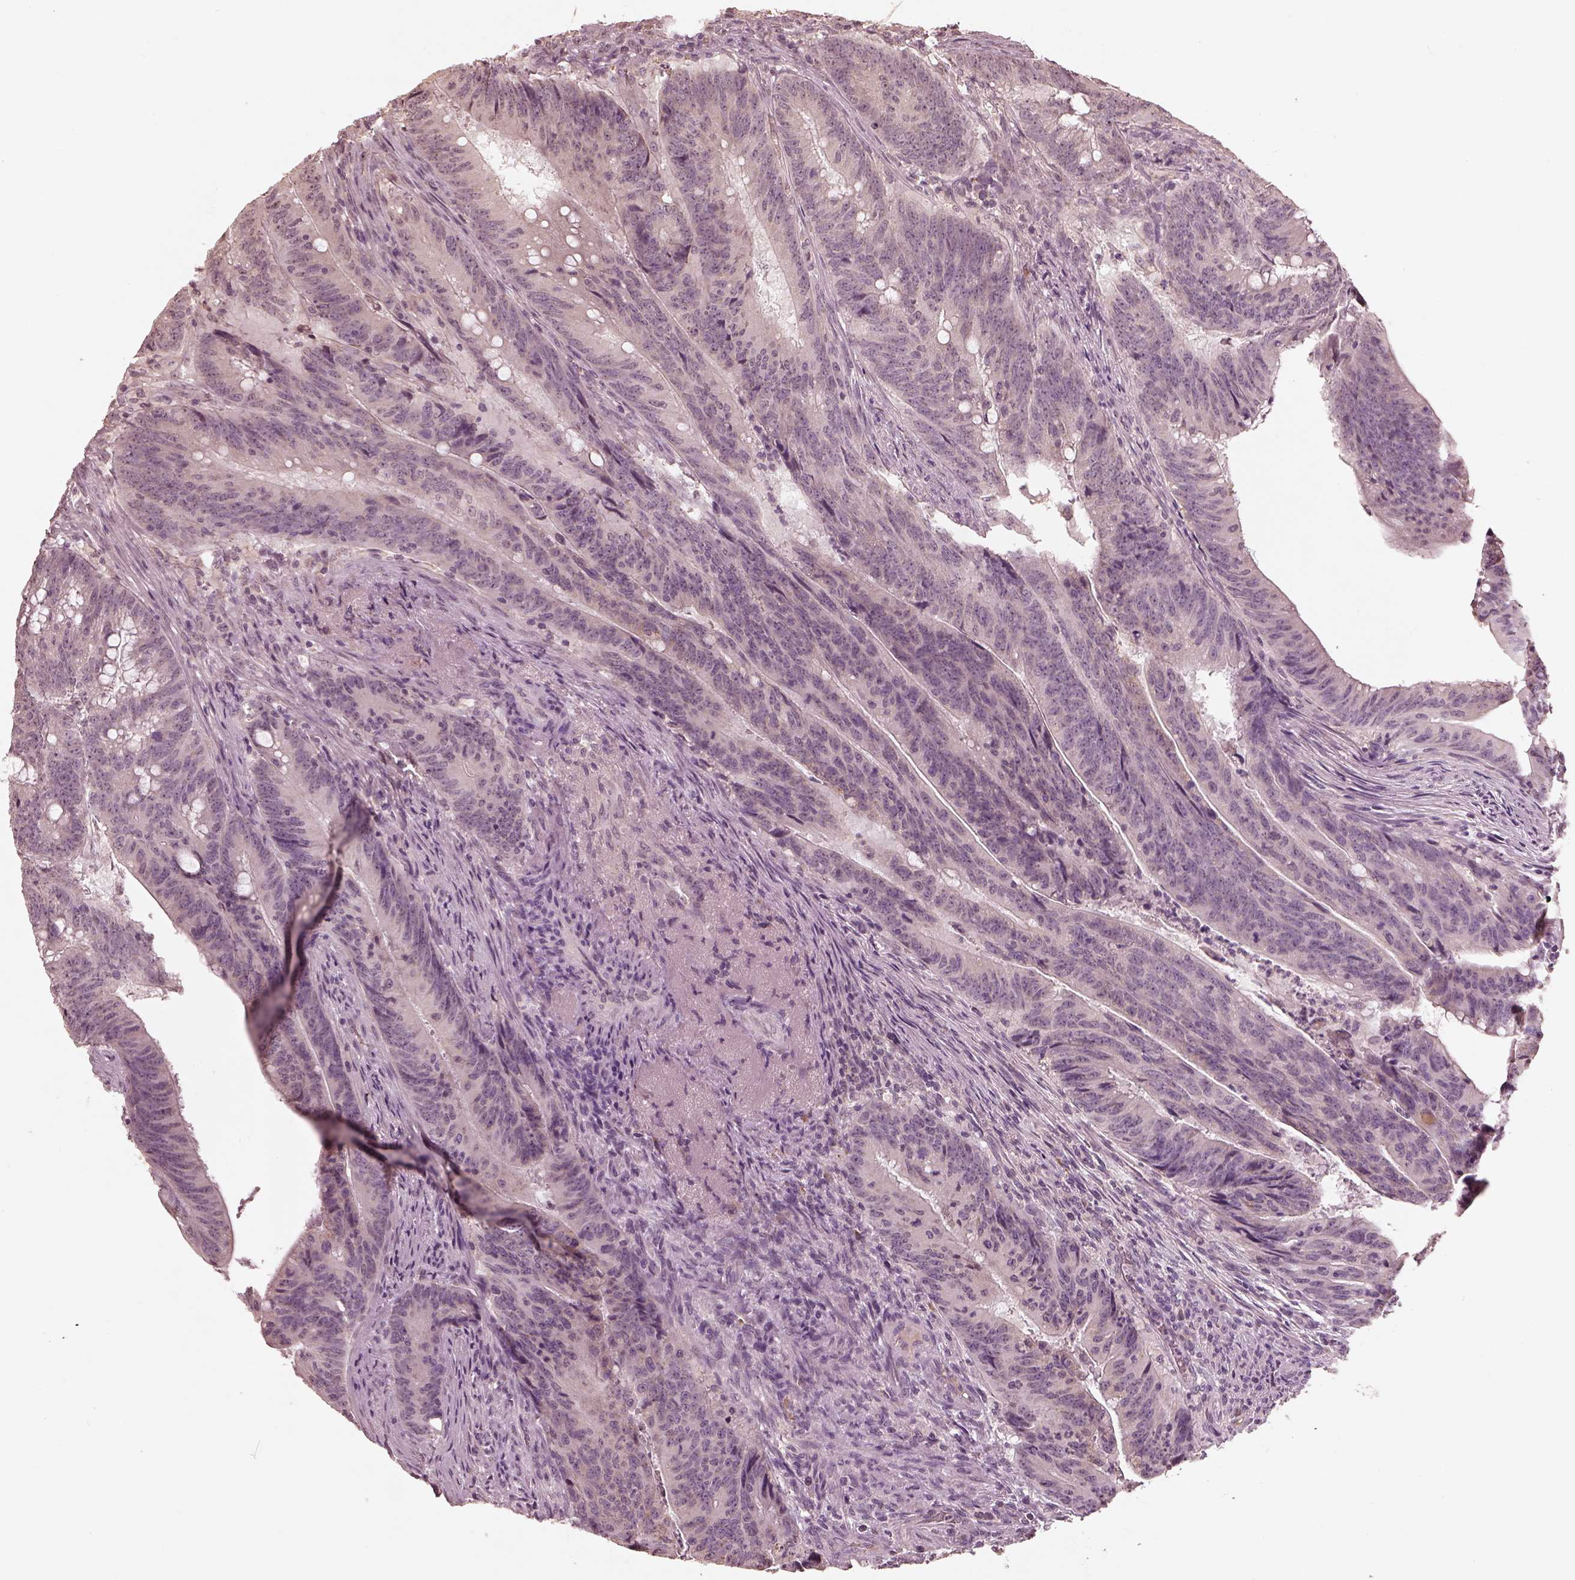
{"staining": {"intensity": "negative", "quantity": "none", "location": "none"}, "tissue": "colorectal cancer", "cell_type": "Tumor cells", "image_type": "cancer", "snomed": [{"axis": "morphology", "description": "Adenocarcinoma, NOS"}, {"axis": "topography", "description": "Colon"}], "caption": "Image shows no protein staining in tumor cells of colorectal cancer (adenocarcinoma) tissue.", "gene": "CALR3", "patient": {"sex": "female", "age": 87}}